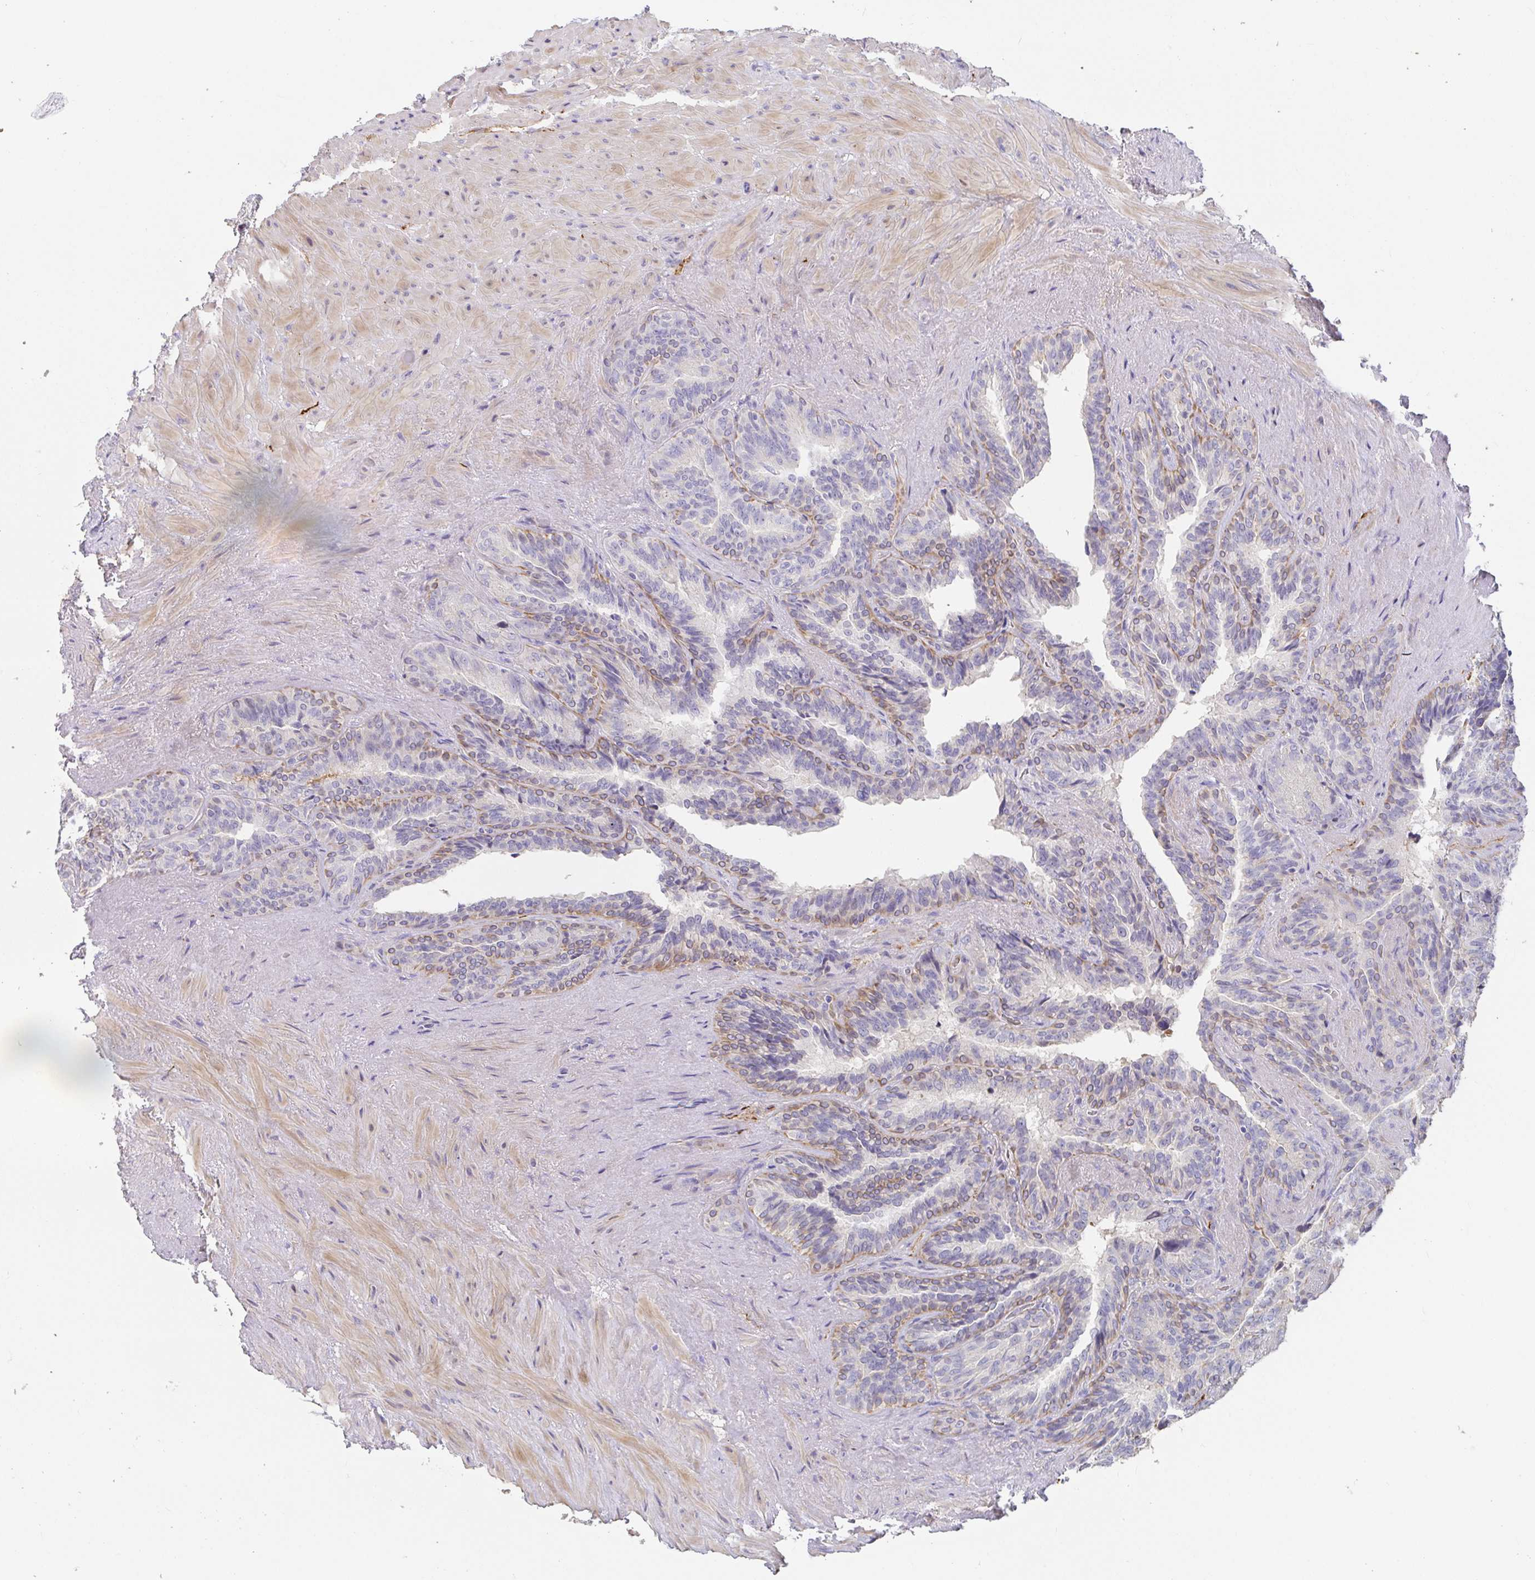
{"staining": {"intensity": "moderate", "quantity": "<25%", "location": "cytoplasmic/membranous"}, "tissue": "seminal vesicle", "cell_type": "Glandular cells", "image_type": "normal", "snomed": [{"axis": "morphology", "description": "Normal tissue, NOS"}, {"axis": "topography", "description": "Seminal veicle"}], "caption": "Immunohistochemistry (IHC) of unremarkable seminal vesicle demonstrates low levels of moderate cytoplasmic/membranous positivity in approximately <25% of glandular cells. The protein is stained brown, and the nuclei are stained in blue (DAB IHC with brightfield microscopy, high magnification).", "gene": "ANO5", "patient": {"sex": "male", "age": 60}}